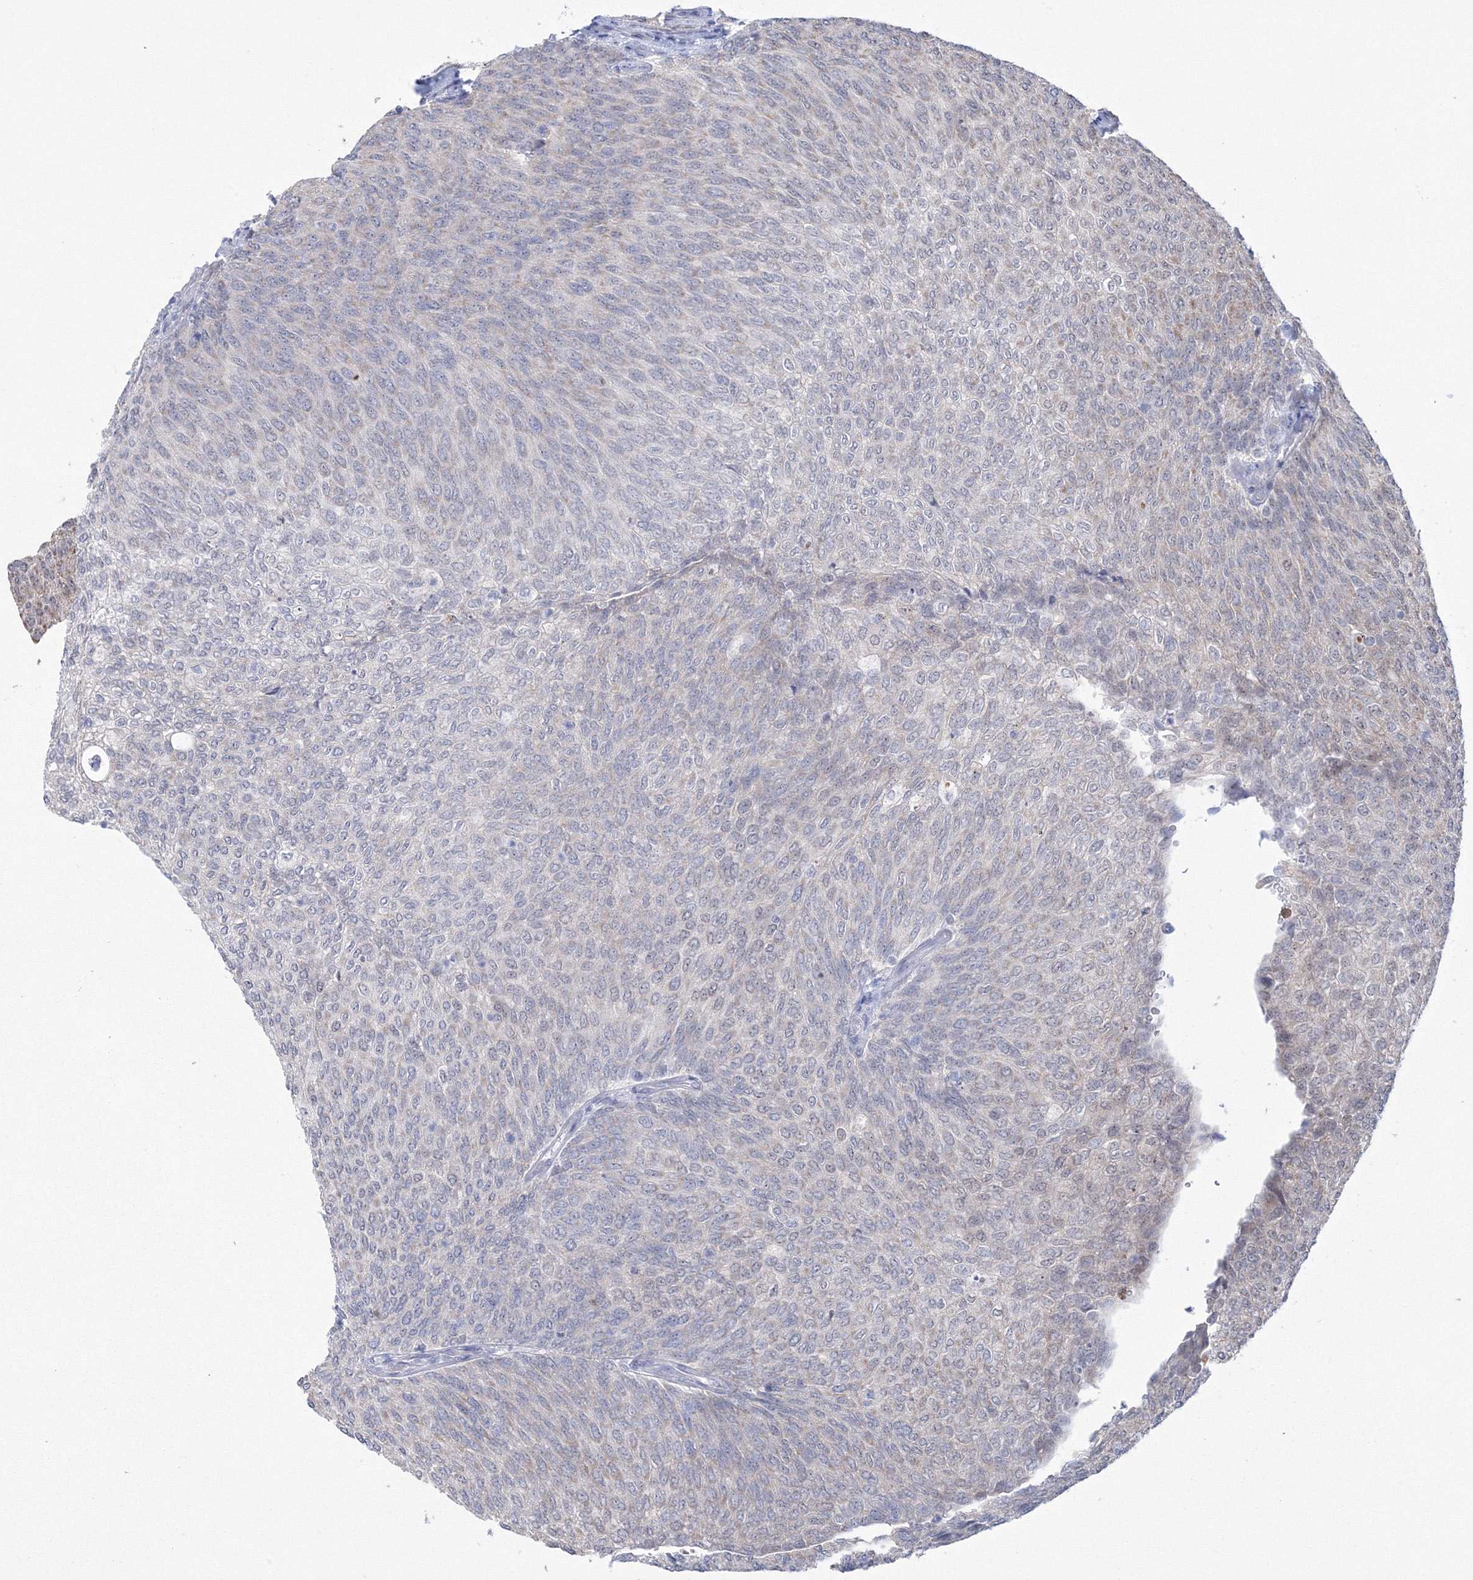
{"staining": {"intensity": "negative", "quantity": "none", "location": "none"}, "tissue": "urothelial cancer", "cell_type": "Tumor cells", "image_type": "cancer", "snomed": [{"axis": "morphology", "description": "Urothelial carcinoma, Low grade"}, {"axis": "topography", "description": "Urinary bladder"}], "caption": "DAB (3,3'-diaminobenzidine) immunohistochemical staining of low-grade urothelial carcinoma demonstrates no significant staining in tumor cells.", "gene": "GRSF1", "patient": {"sex": "female", "age": 79}}